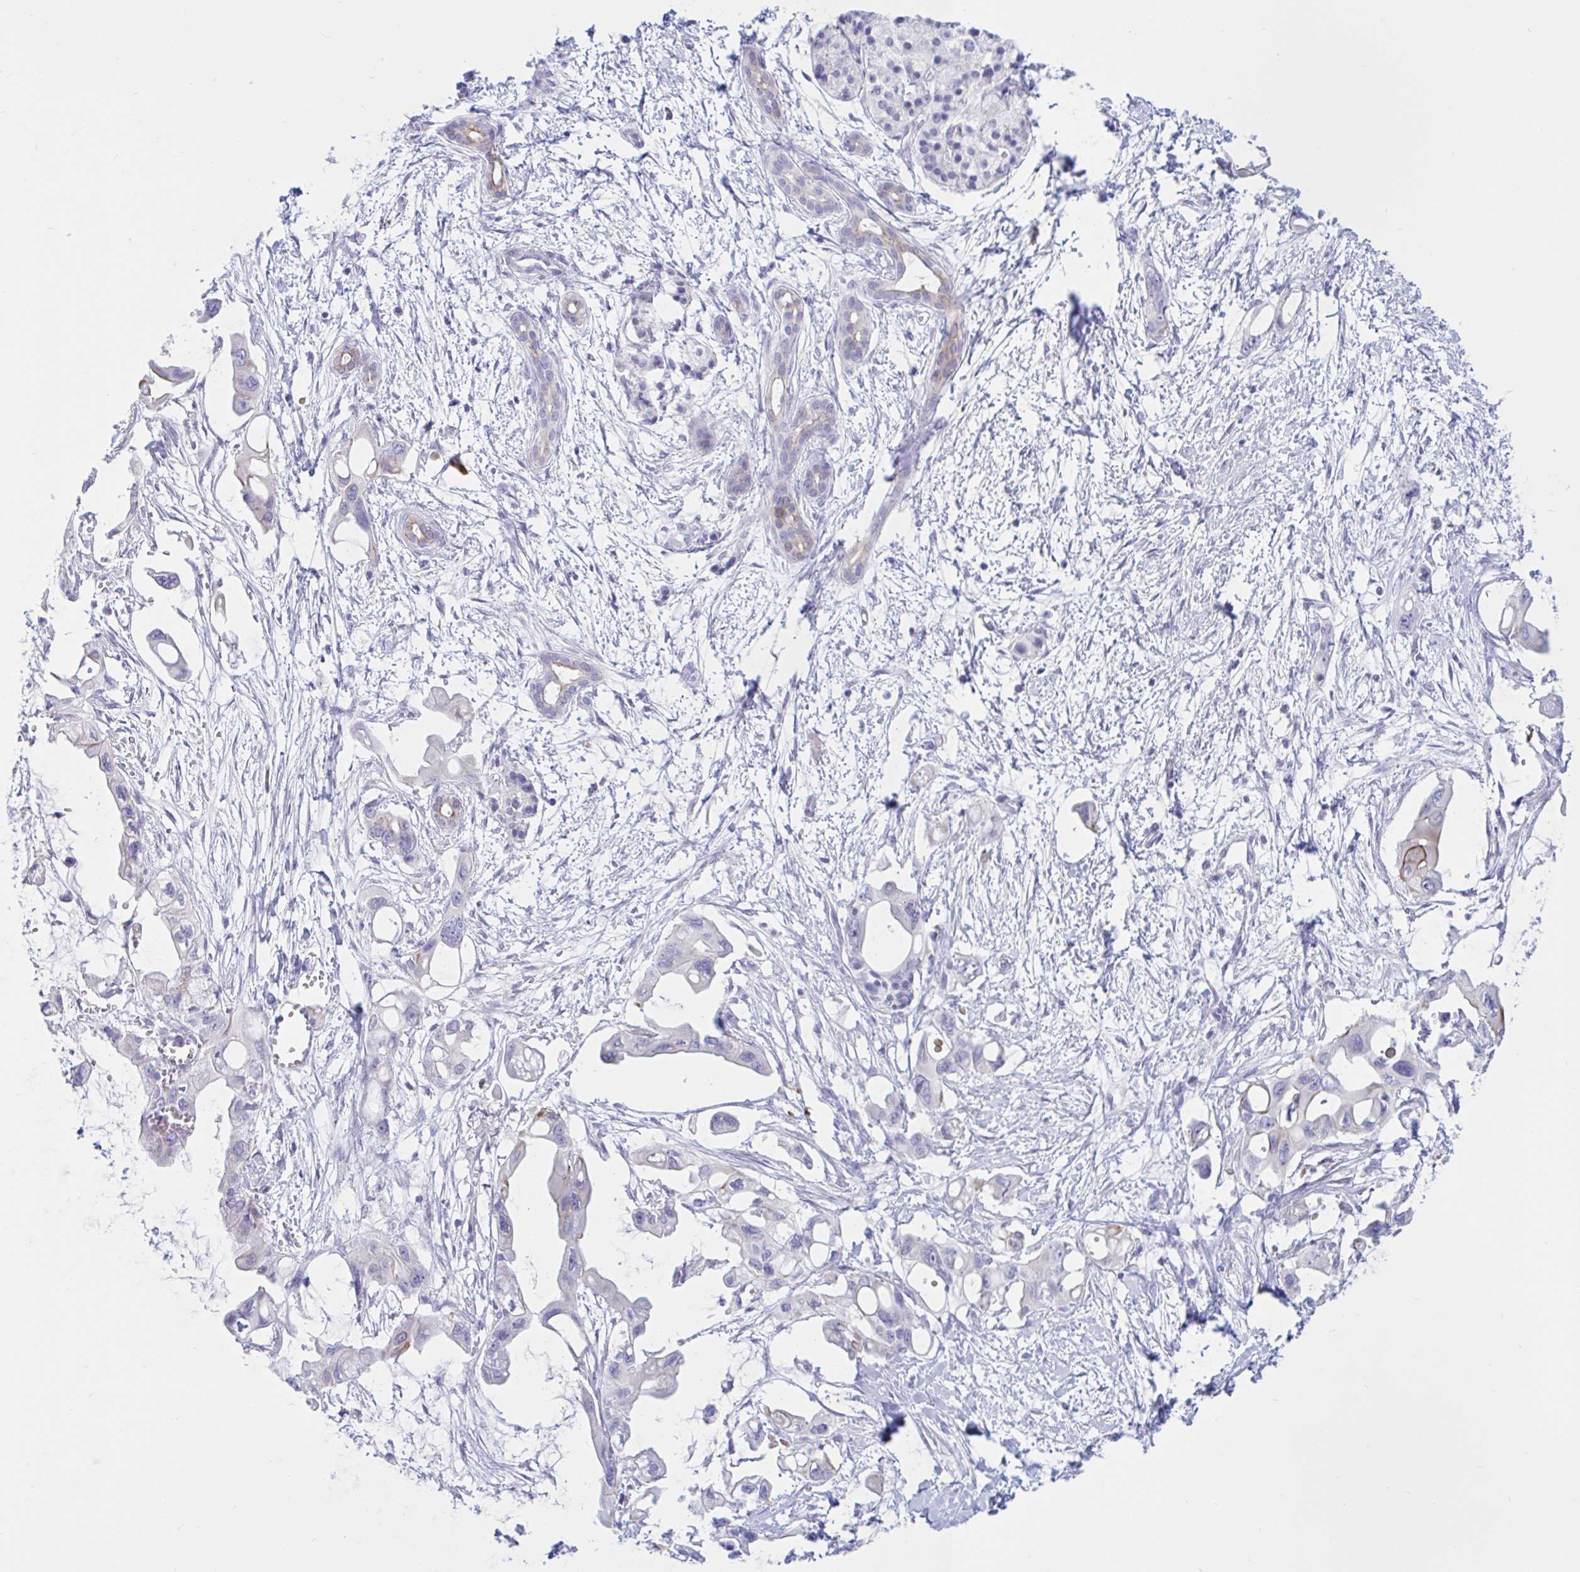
{"staining": {"intensity": "negative", "quantity": "none", "location": "none"}, "tissue": "pancreatic cancer", "cell_type": "Tumor cells", "image_type": "cancer", "snomed": [{"axis": "morphology", "description": "Adenocarcinoma, NOS"}, {"axis": "topography", "description": "Pancreas"}], "caption": "A high-resolution micrograph shows immunohistochemistry (IHC) staining of pancreatic adenocarcinoma, which reveals no significant positivity in tumor cells.", "gene": "NBPF3", "patient": {"sex": "male", "age": 61}}